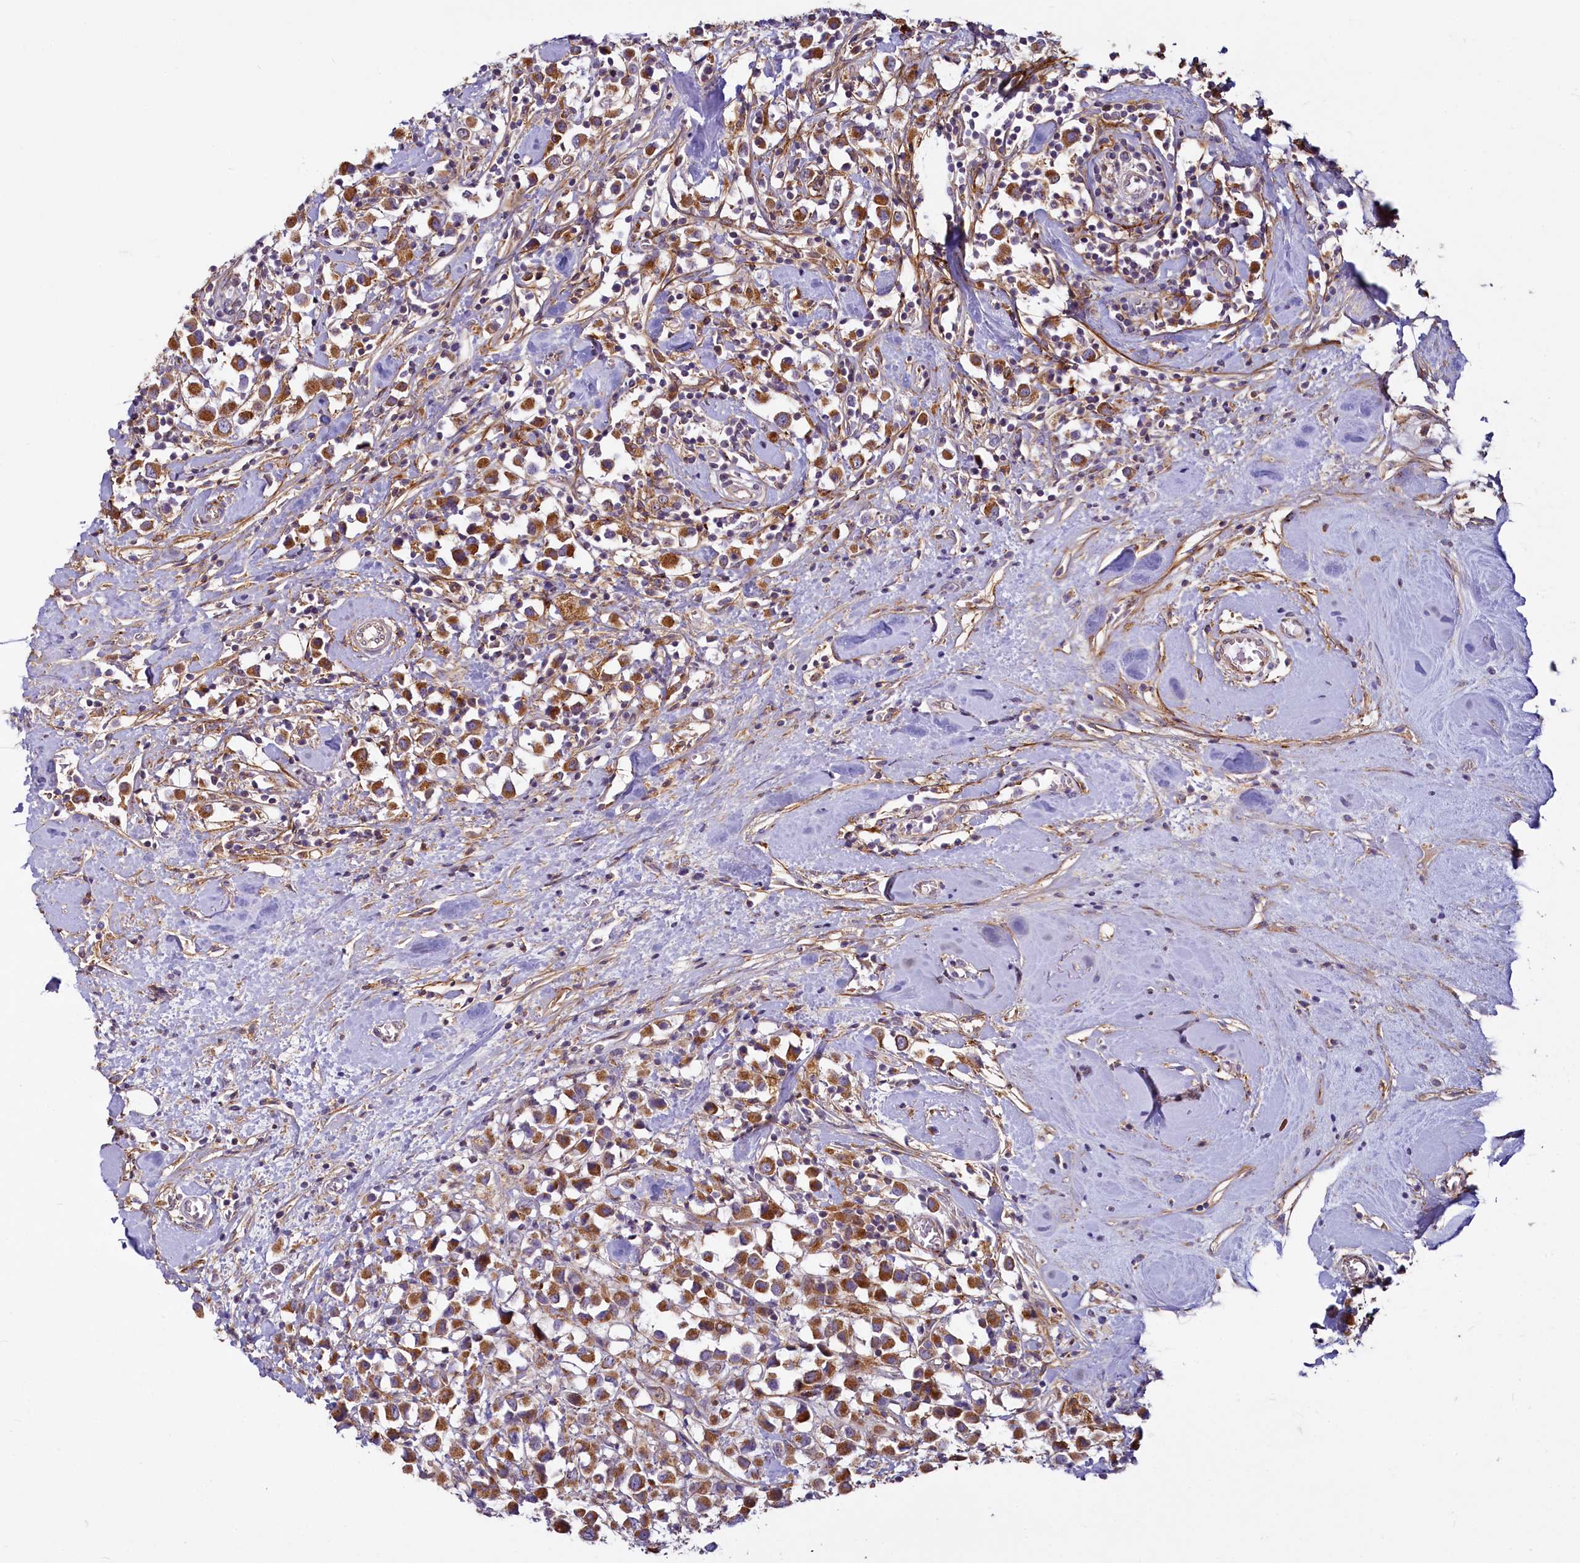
{"staining": {"intensity": "strong", "quantity": ">75%", "location": "cytoplasmic/membranous"}, "tissue": "breast cancer", "cell_type": "Tumor cells", "image_type": "cancer", "snomed": [{"axis": "morphology", "description": "Duct carcinoma"}, {"axis": "topography", "description": "Breast"}], "caption": "Intraductal carcinoma (breast) stained for a protein (brown) exhibits strong cytoplasmic/membranous positive expression in about >75% of tumor cells.", "gene": "ADCY2", "patient": {"sex": "female", "age": 61}}